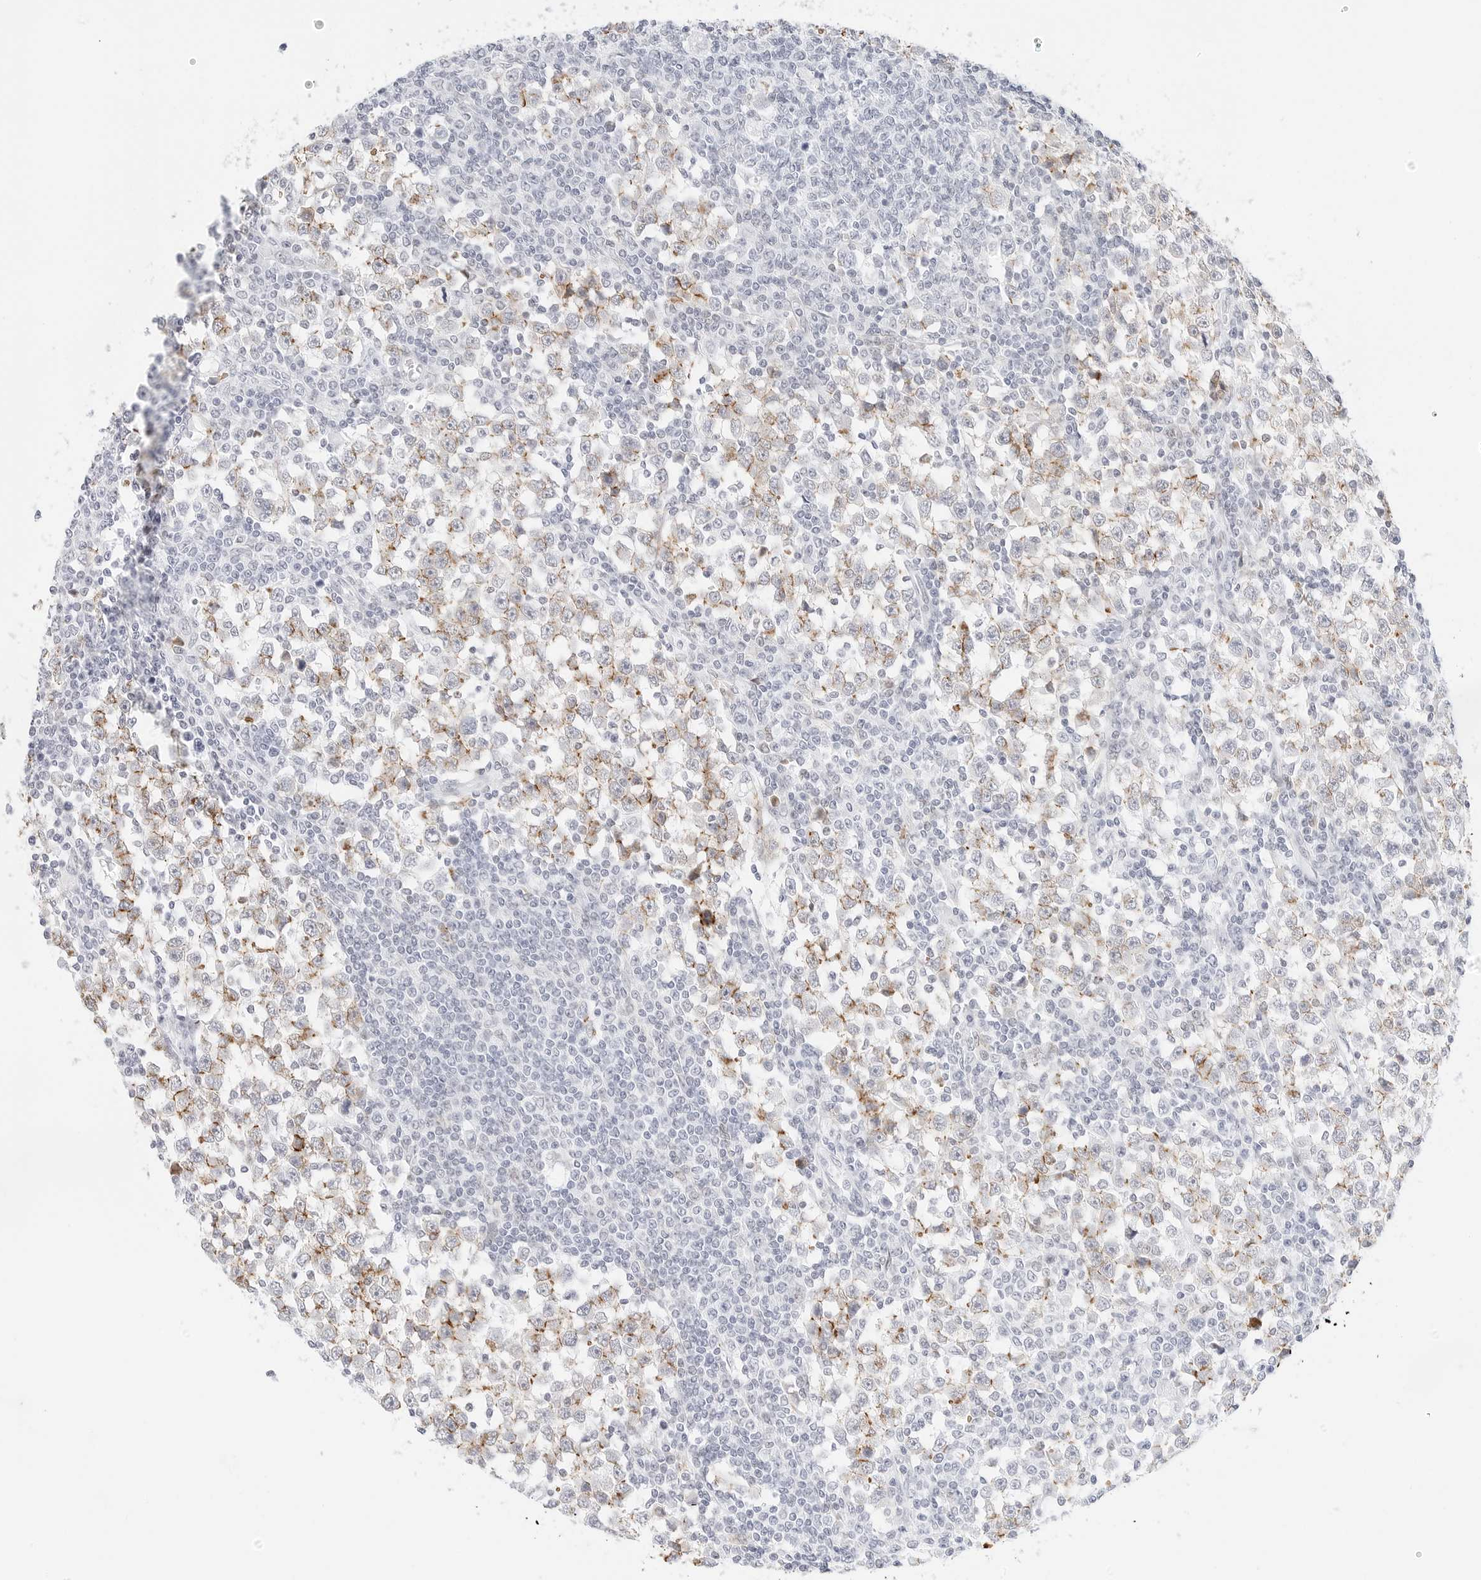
{"staining": {"intensity": "moderate", "quantity": "<25%", "location": "cytoplasmic/membranous"}, "tissue": "testis cancer", "cell_type": "Tumor cells", "image_type": "cancer", "snomed": [{"axis": "morphology", "description": "Seminoma, NOS"}, {"axis": "topography", "description": "Testis"}], "caption": "An image of human seminoma (testis) stained for a protein exhibits moderate cytoplasmic/membranous brown staining in tumor cells. The staining was performed using DAB to visualize the protein expression in brown, while the nuclei were stained in blue with hematoxylin (Magnification: 20x).", "gene": "CDH1", "patient": {"sex": "male", "age": 65}}